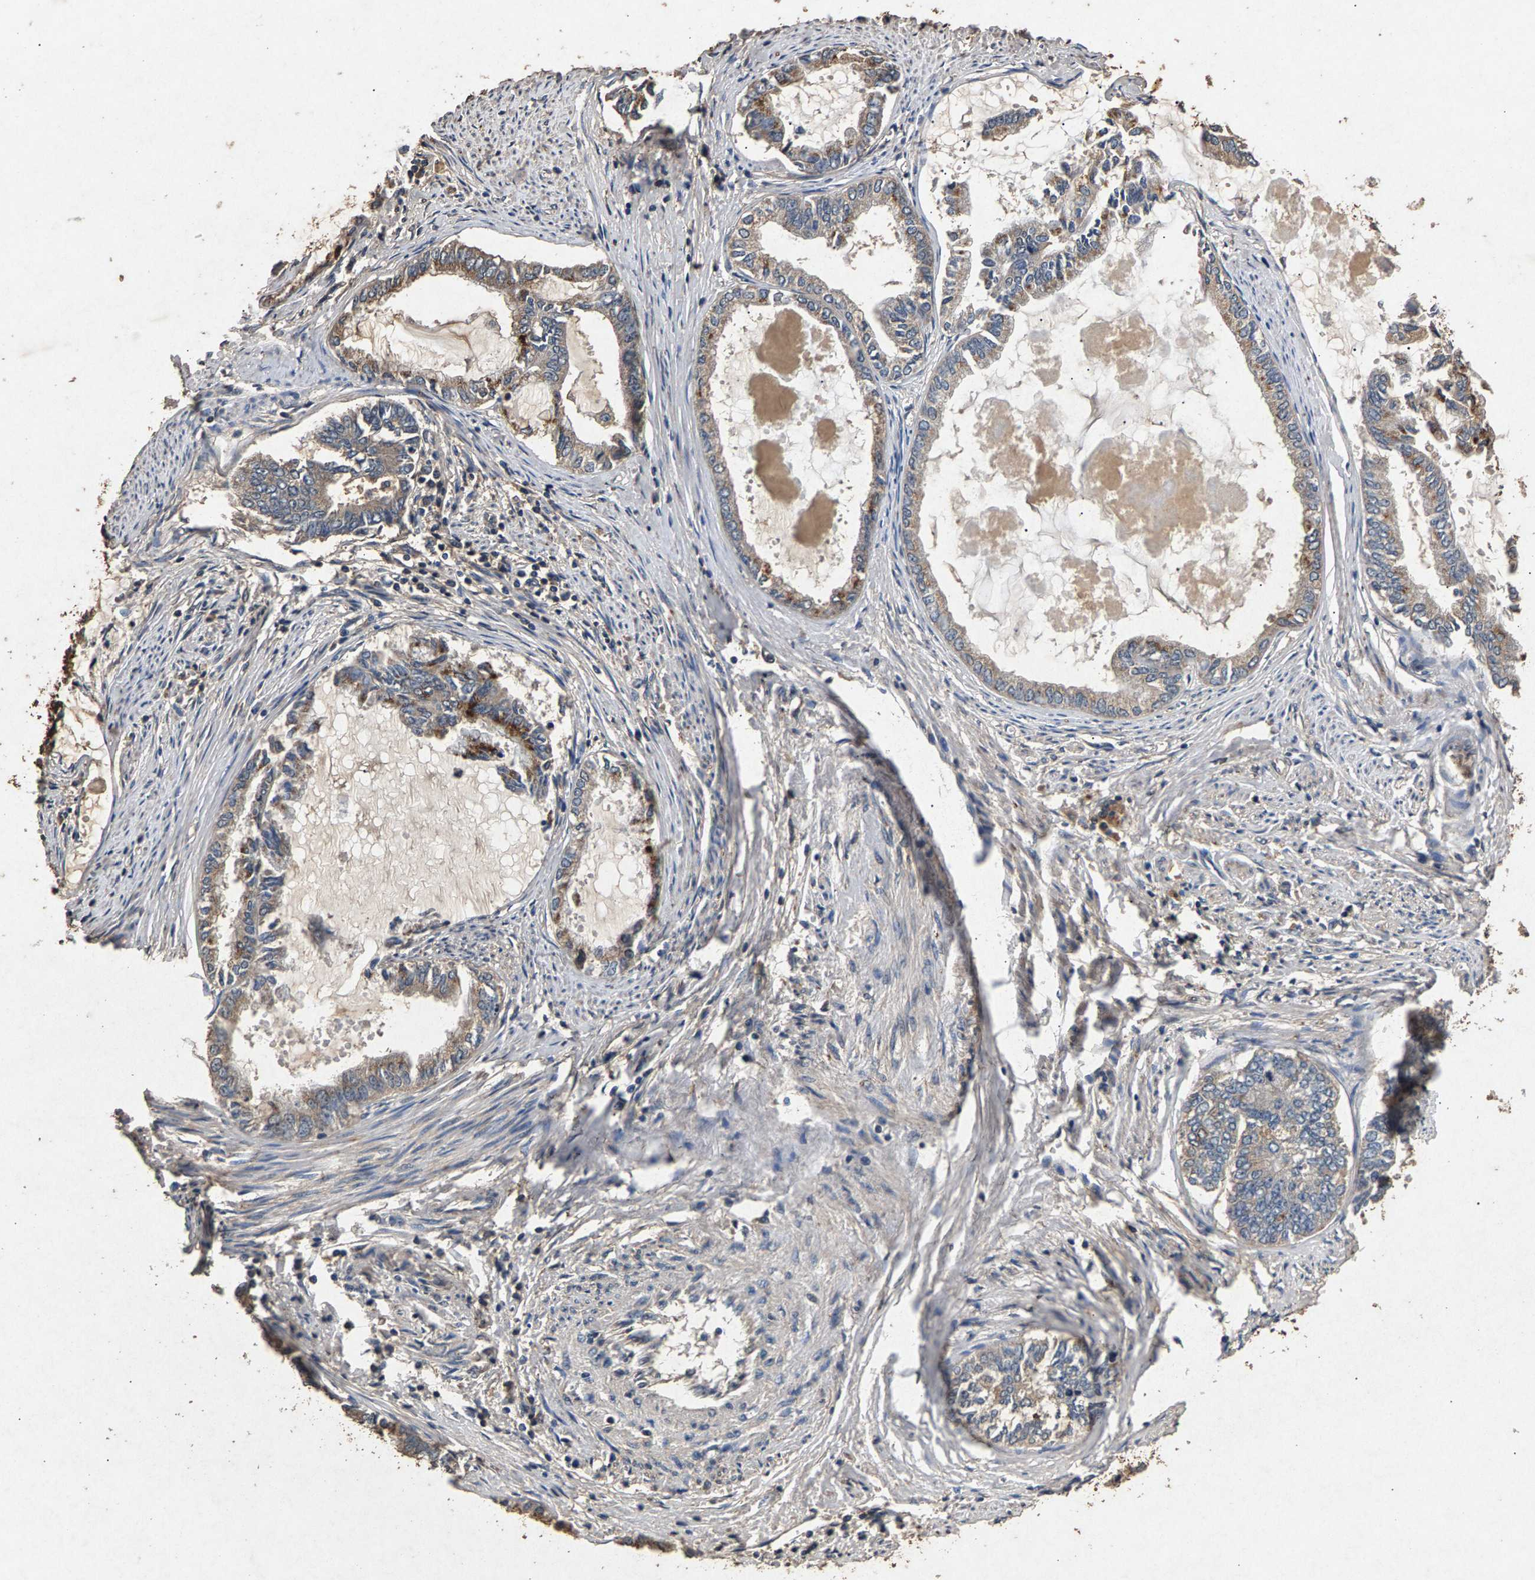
{"staining": {"intensity": "weak", "quantity": ">75%", "location": "cytoplasmic/membranous"}, "tissue": "endometrial cancer", "cell_type": "Tumor cells", "image_type": "cancer", "snomed": [{"axis": "morphology", "description": "Adenocarcinoma, NOS"}, {"axis": "topography", "description": "Endometrium"}], "caption": "This image displays immunohistochemistry staining of endometrial cancer (adenocarcinoma), with low weak cytoplasmic/membranous positivity in about >75% of tumor cells.", "gene": "PPP1CC", "patient": {"sex": "female", "age": 86}}